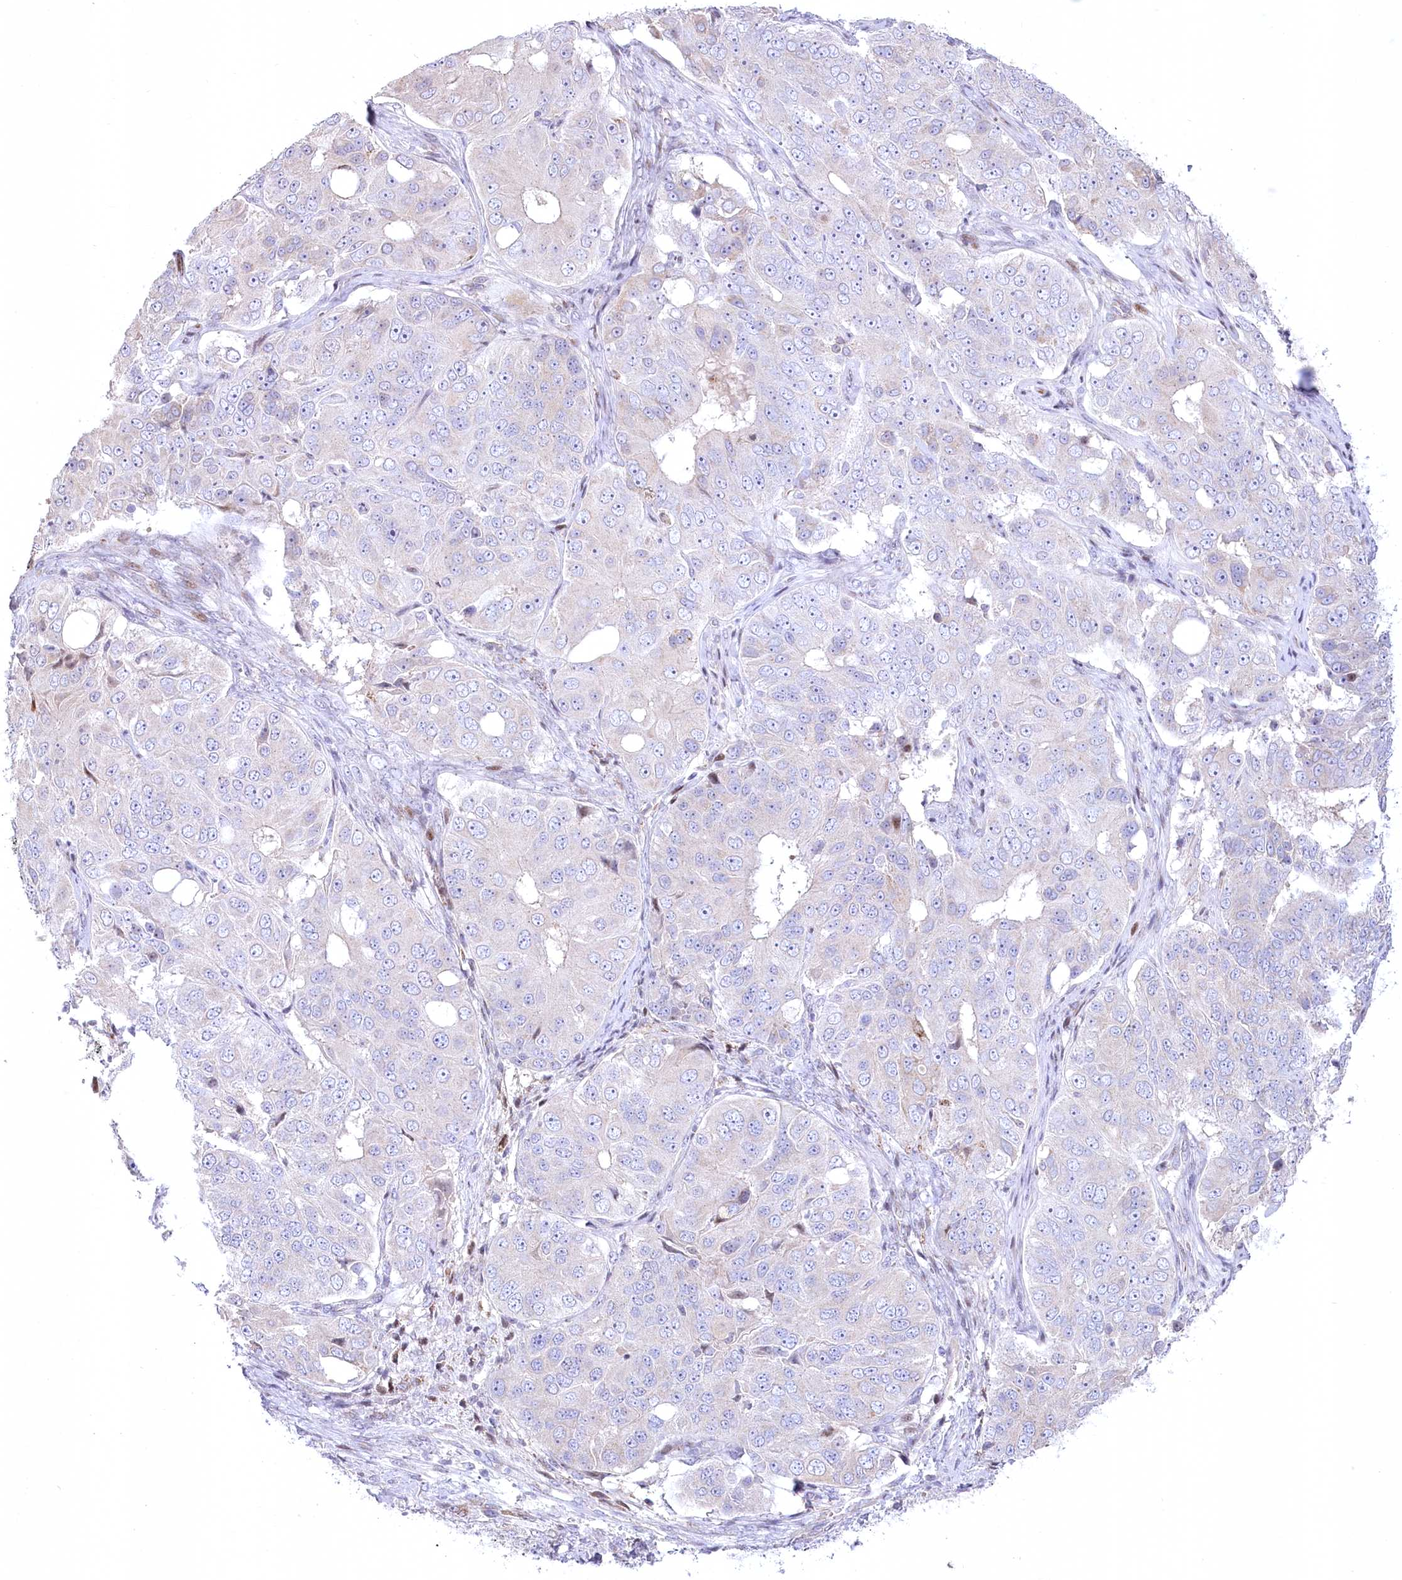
{"staining": {"intensity": "negative", "quantity": "none", "location": "none"}, "tissue": "ovarian cancer", "cell_type": "Tumor cells", "image_type": "cancer", "snomed": [{"axis": "morphology", "description": "Carcinoma, endometroid"}, {"axis": "topography", "description": "Ovary"}], "caption": "Endometroid carcinoma (ovarian) was stained to show a protein in brown. There is no significant positivity in tumor cells.", "gene": "CEP164", "patient": {"sex": "female", "age": 51}}